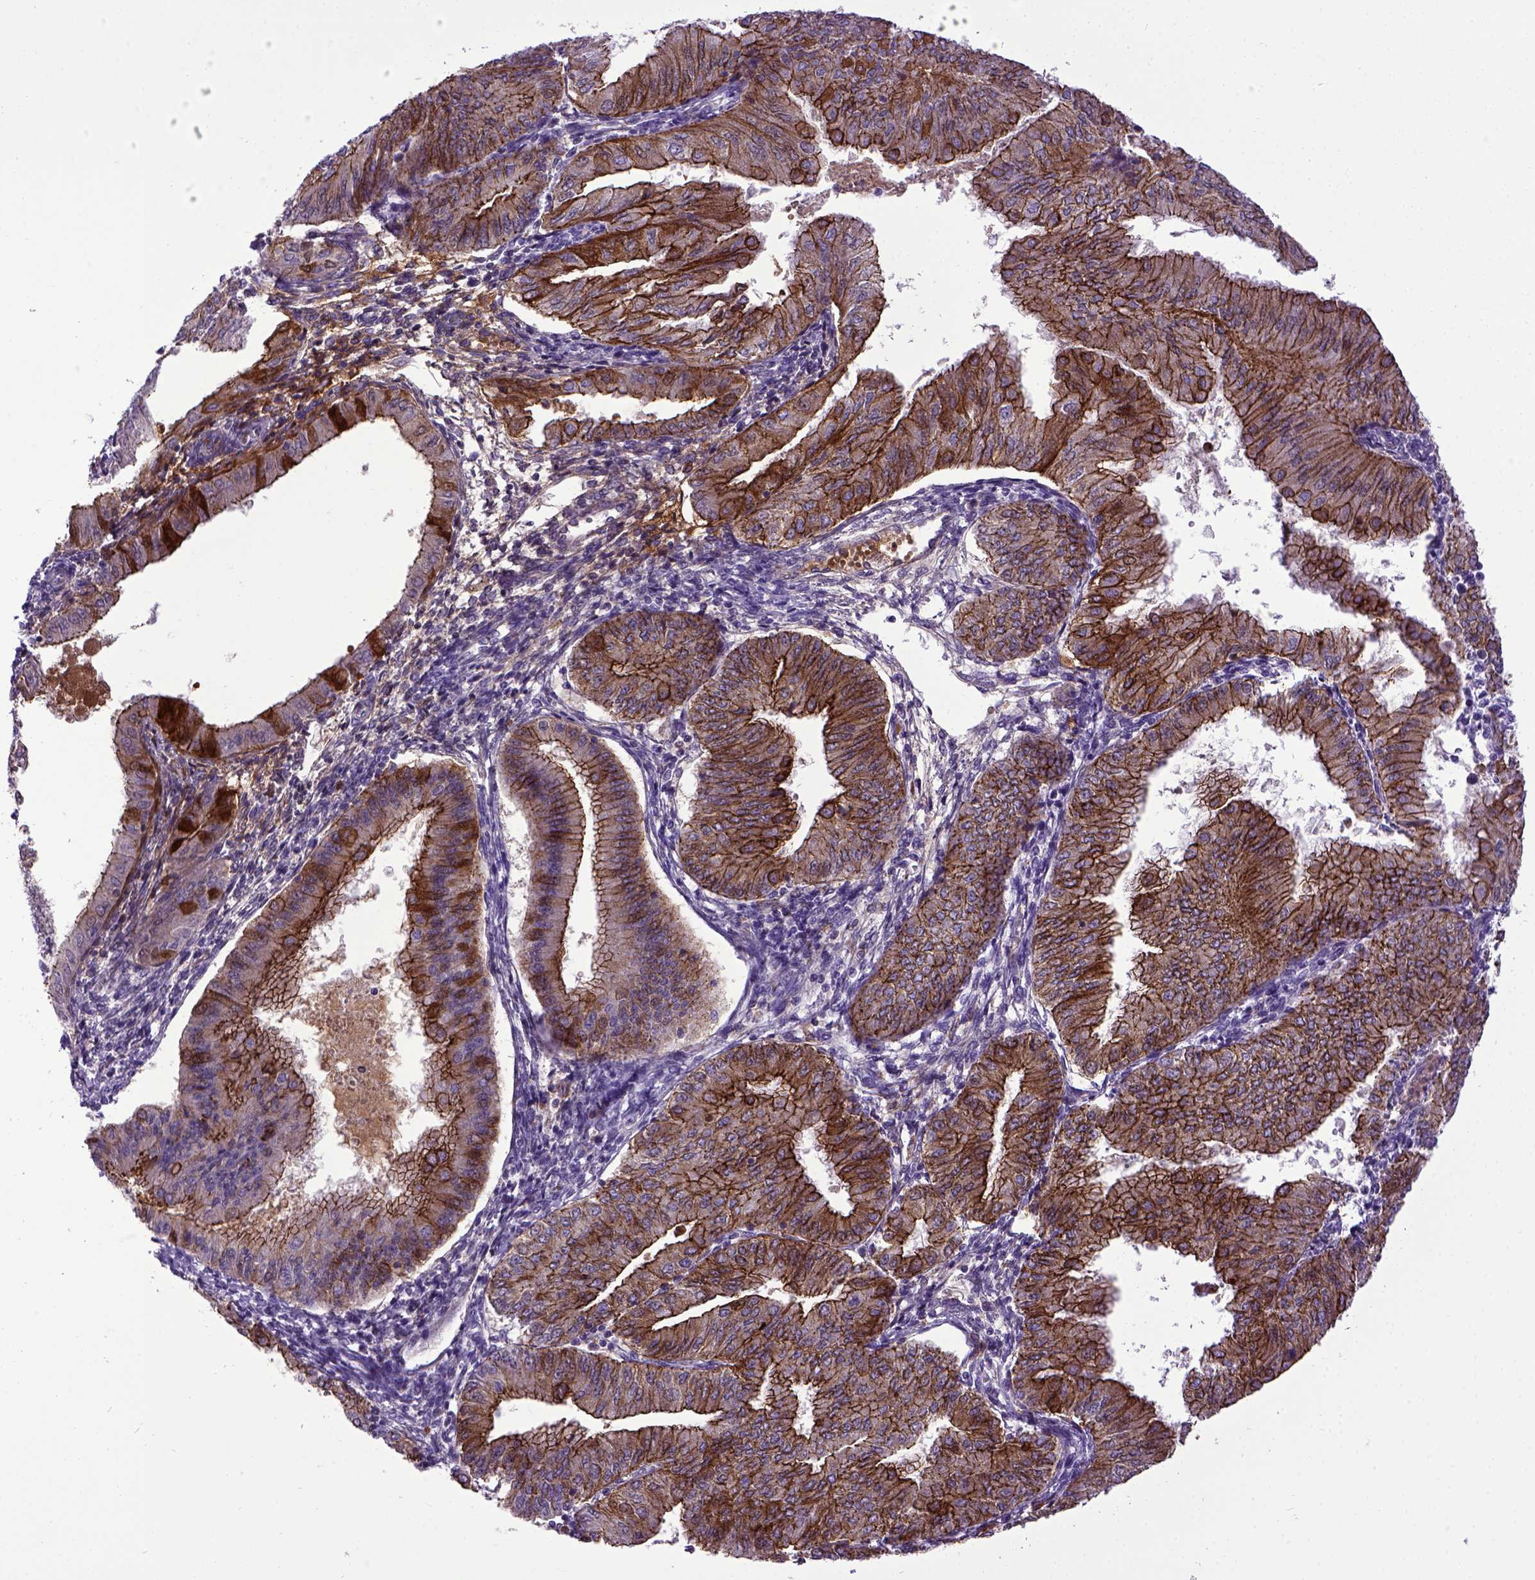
{"staining": {"intensity": "strong", "quantity": "25%-75%", "location": "cytoplasmic/membranous"}, "tissue": "endometrial cancer", "cell_type": "Tumor cells", "image_type": "cancer", "snomed": [{"axis": "morphology", "description": "Adenocarcinoma, NOS"}, {"axis": "topography", "description": "Endometrium"}], "caption": "Approximately 25%-75% of tumor cells in endometrial cancer show strong cytoplasmic/membranous protein expression as visualized by brown immunohistochemical staining.", "gene": "CDH1", "patient": {"sex": "female", "age": 53}}